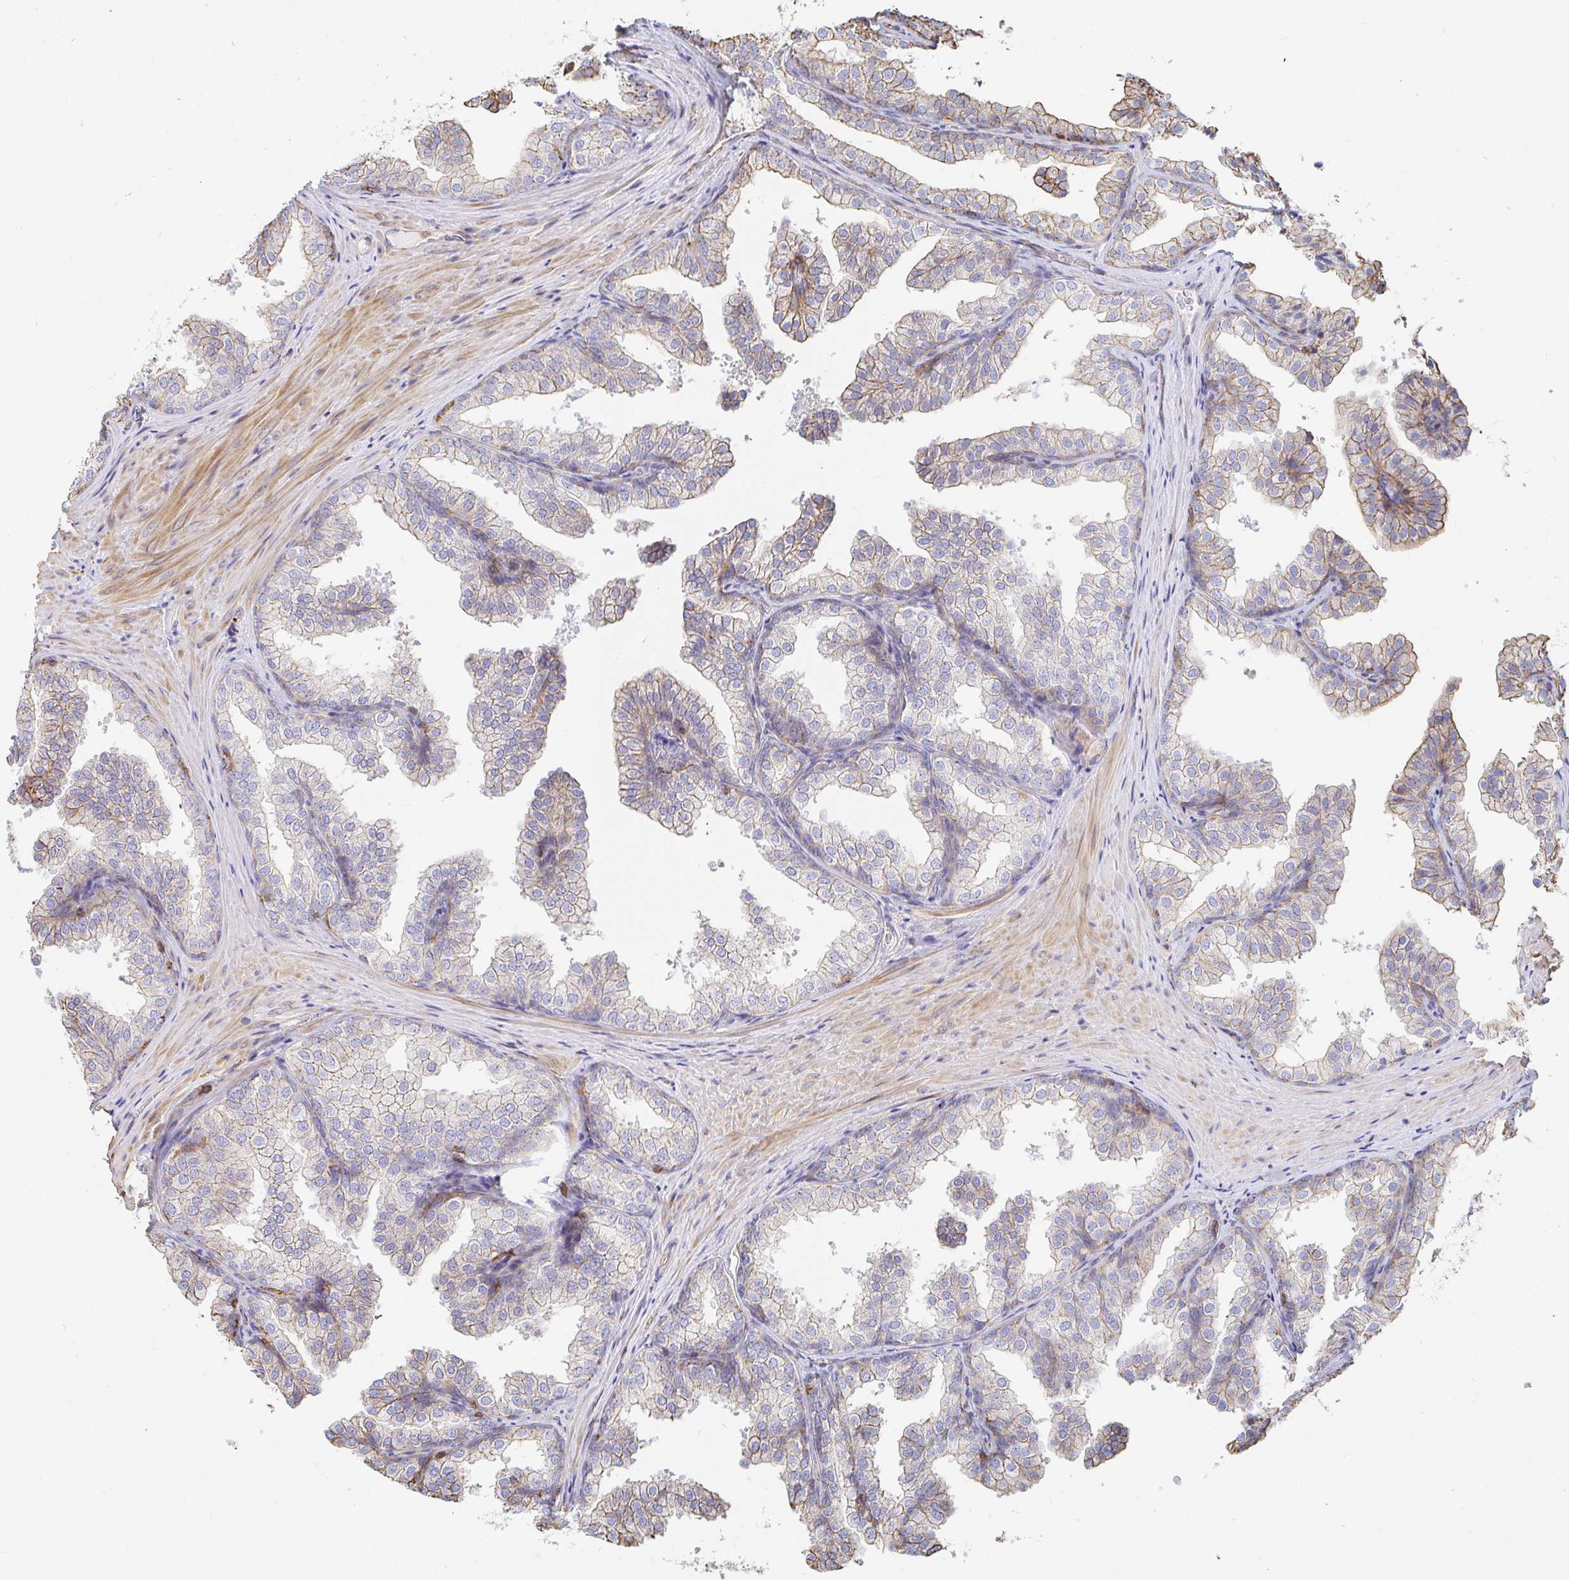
{"staining": {"intensity": "moderate", "quantity": "<25%", "location": "cytoplasmic/membranous"}, "tissue": "prostate", "cell_type": "Glandular cells", "image_type": "normal", "snomed": [{"axis": "morphology", "description": "Normal tissue, NOS"}, {"axis": "topography", "description": "Prostate"}], "caption": "Human prostate stained with a brown dye demonstrates moderate cytoplasmic/membranous positive staining in approximately <25% of glandular cells.", "gene": "PTPN14", "patient": {"sex": "male", "age": 37}}